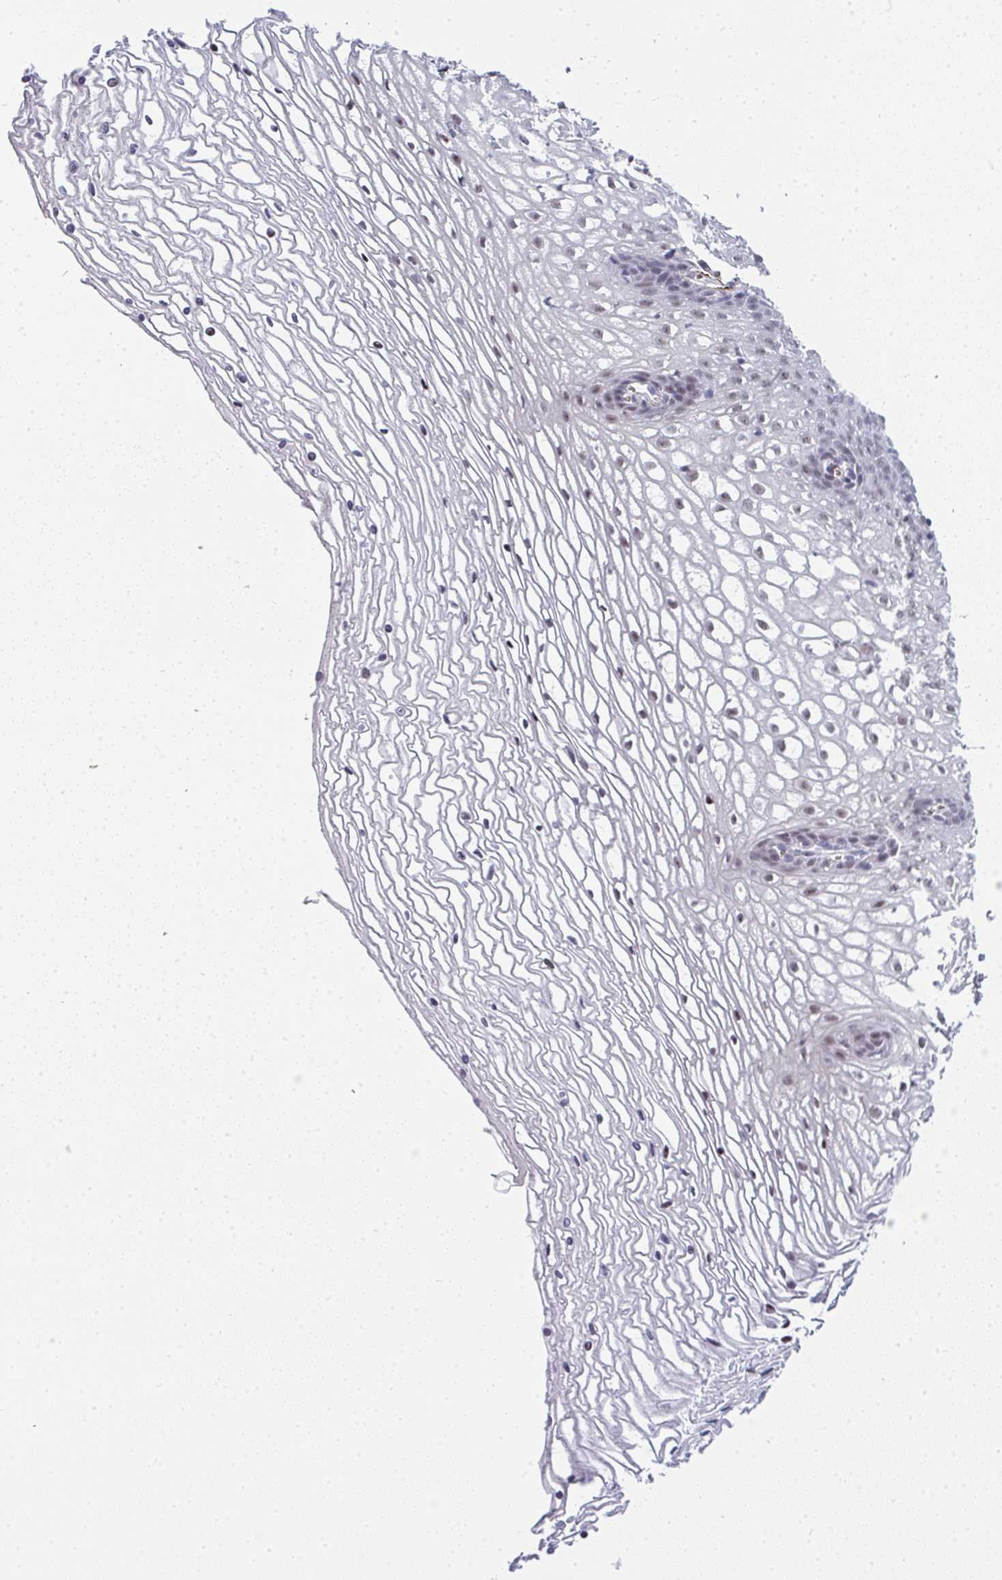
{"staining": {"intensity": "negative", "quantity": "none", "location": "none"}, "tissue": "cervix", "cell_type": "Glandular cells", "image_type": "normal", "snomed": [{"axis": "morphology", "description": "Normal tissue, NOS"}, {"axis": "topography", "description": "Cervix"}], "caption": "Micrograph shows no significant protein staining in glandular cells of normal cervix. (Brightfield microscopy of DAB (3,3'-diaminobenzidine) immunohistochemistry at high magnification).", "gene": "TNMD", "patient": {"sex": "female", "age": 36}}